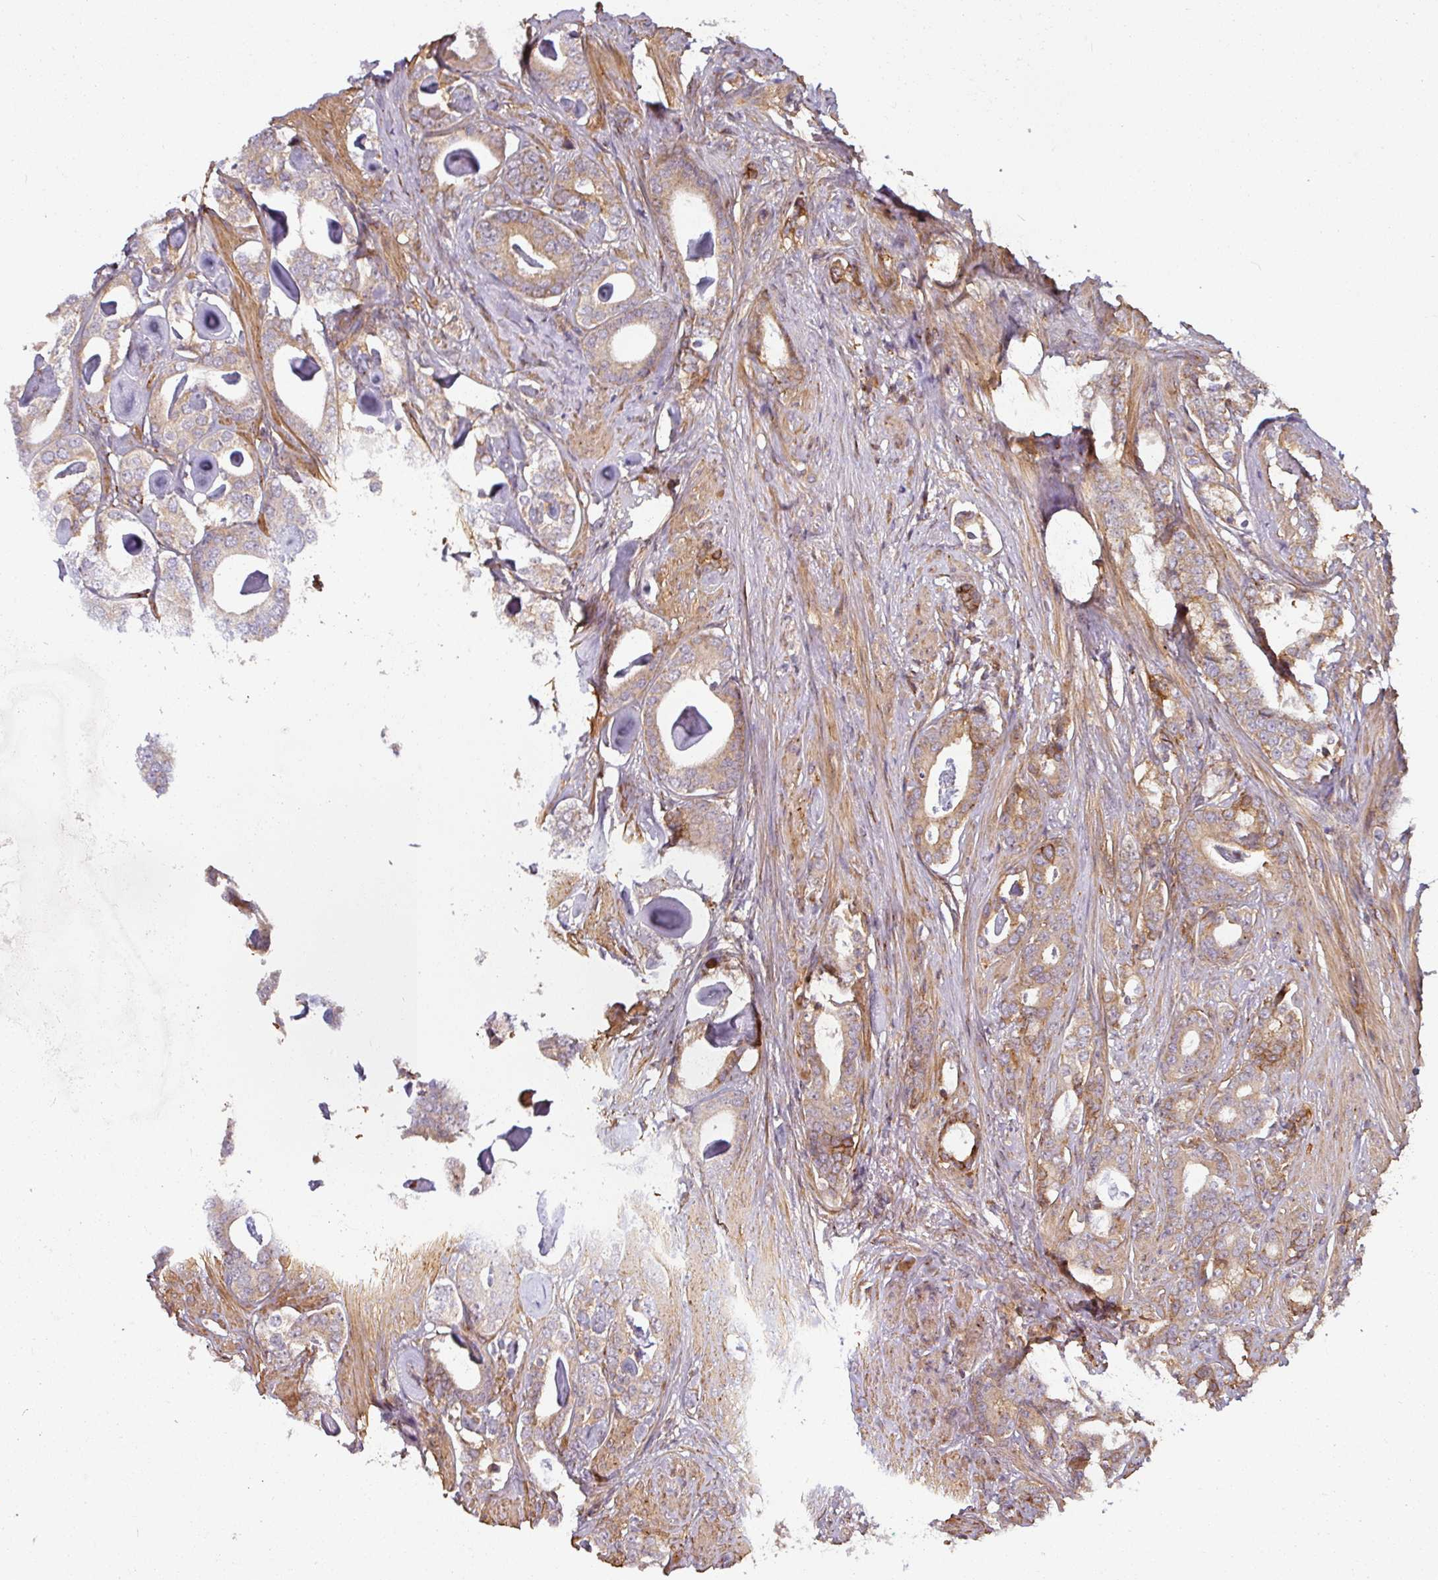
{"staining": {"intensity": "moderate", "quantity": ">75%", "location": "cytoplasmic/membranous"}, "tissue": "prostate cancer", "cell_type": "Tumor cells", "image_type": "cancer", "snomed": [{"axis": "morphology", "description": "Adenocarcinoma, Low grade"}, {"axis": "topography", "description": "Prostate"}], "caption": "Prostate cancer (low-grade adenocarcinoma) tissue reveals moderate cytoplasmic/membranous positivity in approximately >75% of tumor cells", "gene": "CASP2", "patient": {"sex": "male", "age": 71}}